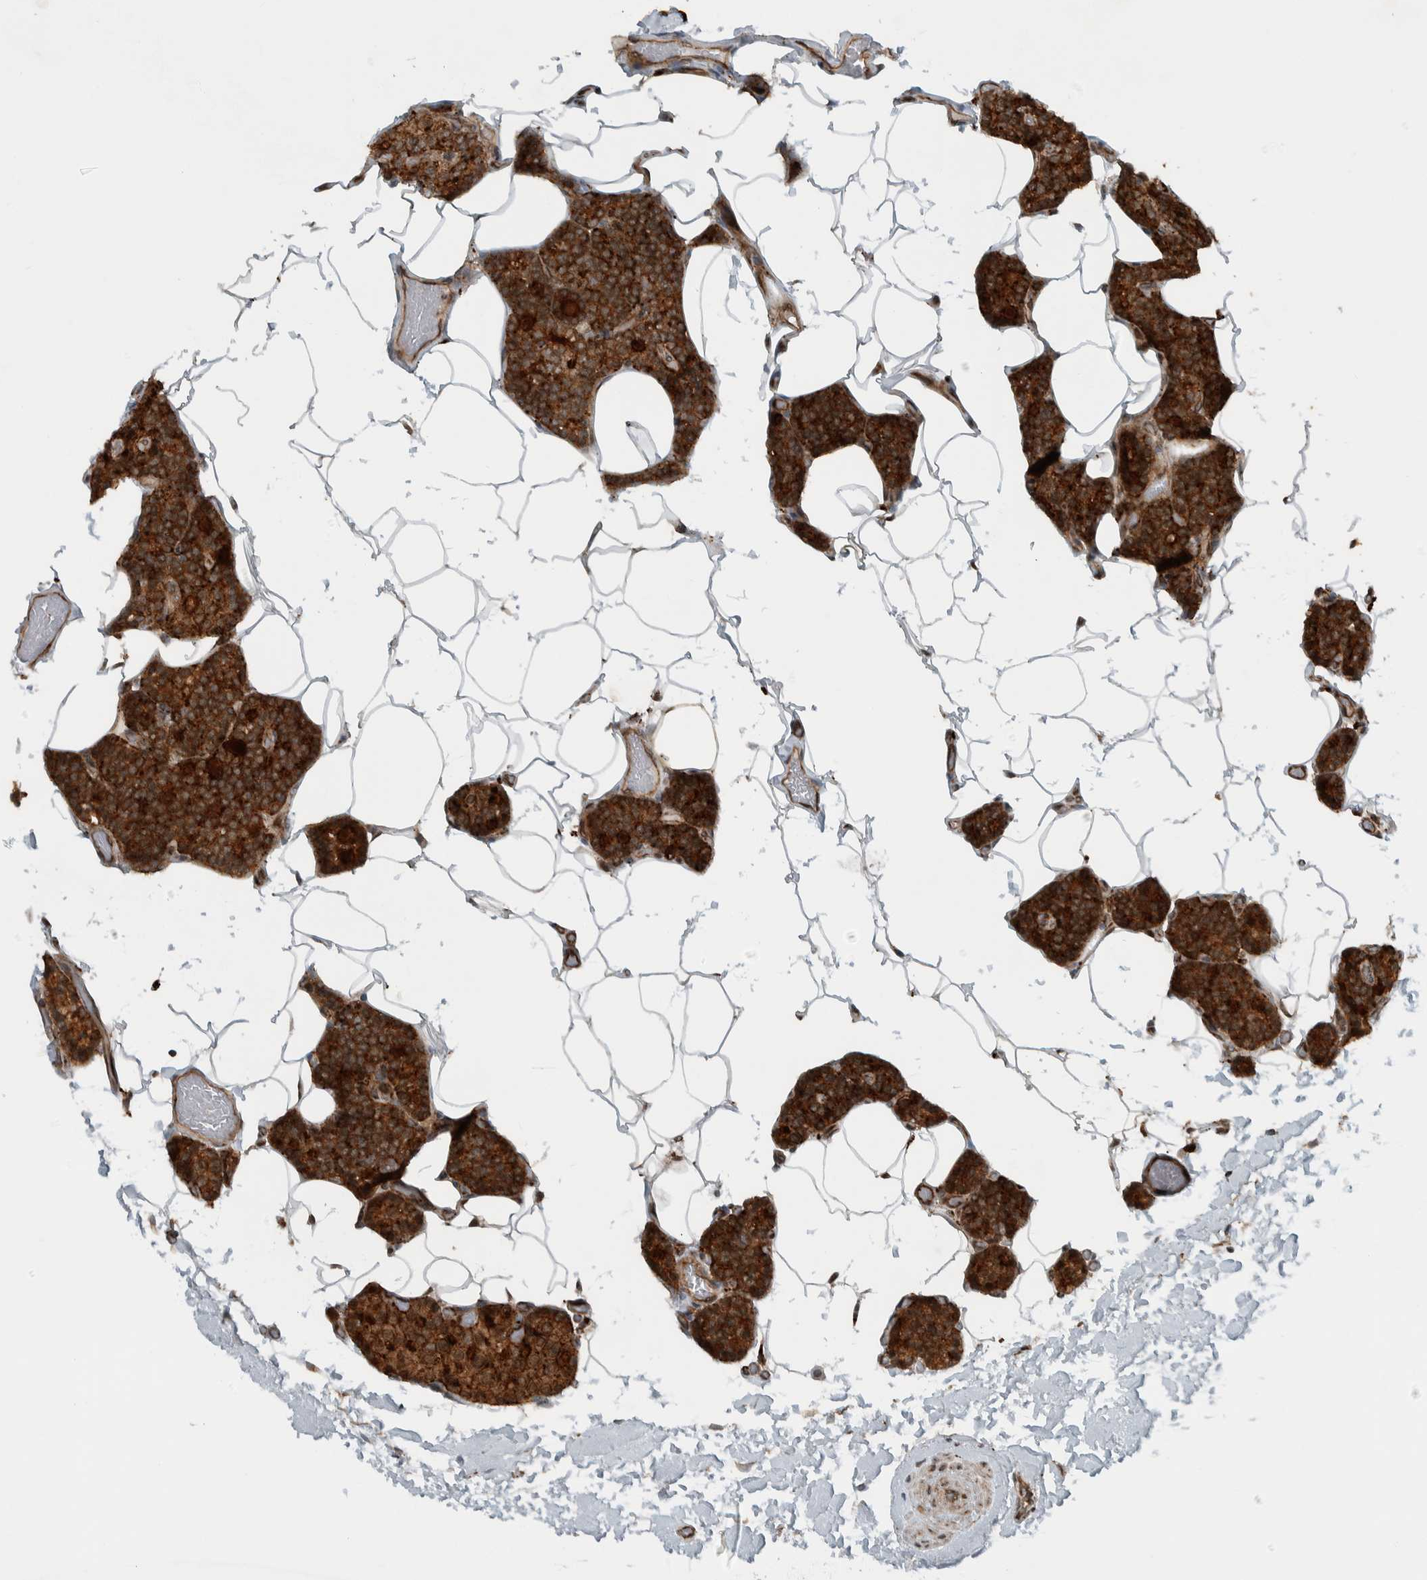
{"staining": {"intensity": "strong", "quantity": ">75%", "location": "cytoplasmic/membranous"}, "tissue": "parathyroid gland", "cell_type": "Glandular cells", "image_type": "normal", "snomed": [{"axis": "morphology", "description": "Normal tissue, NOS"}, {"axis": "topography", "description": "Parathyroid gland"}], "caption": "Immunohistochemical staining of normal human parathyroid gland reveals >75% levels of strong cytoplasmic/membranous protein staining in approximately >75% of glandular cells.", "gene": "GIGYF1", "patient": {"sex": "male", "age": 52}}